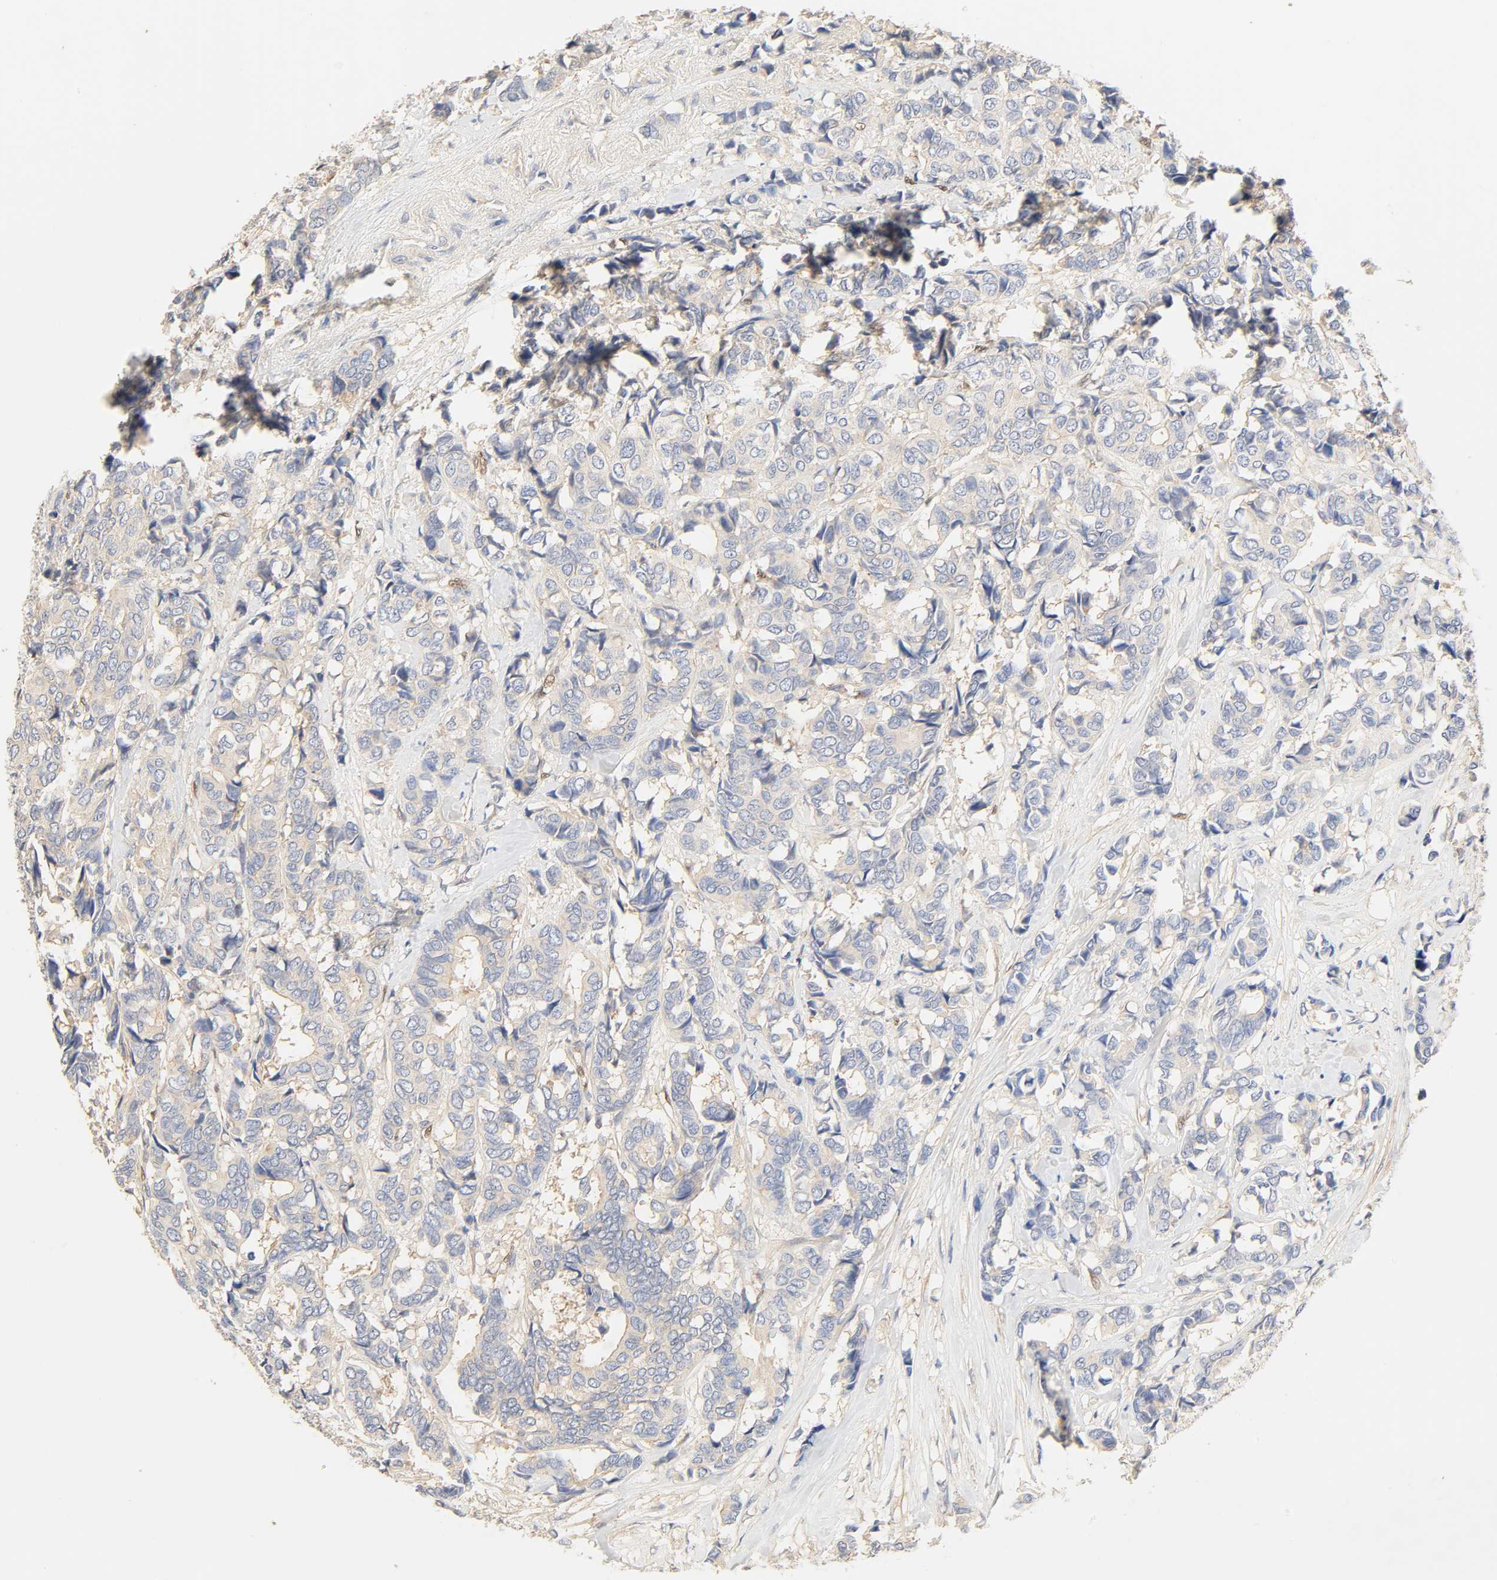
{"staining": {"intensity": "negative", "quantity": "none", "location": "none"}, "tissue": "breast cancer", "cell_type": "Tumor cells", "image_type": "cancer", "snomed": [{"axis": "morphology", "description": "Duct carcinoma"}, {"axis": "topography", "description": "Breast"}], "caption": "Immunohistochemistry of breast cancer displays no expression in tumor cells.", "gene": "BORCS8-MEF2B", "patient": {"sex": "female", "age": 87}}